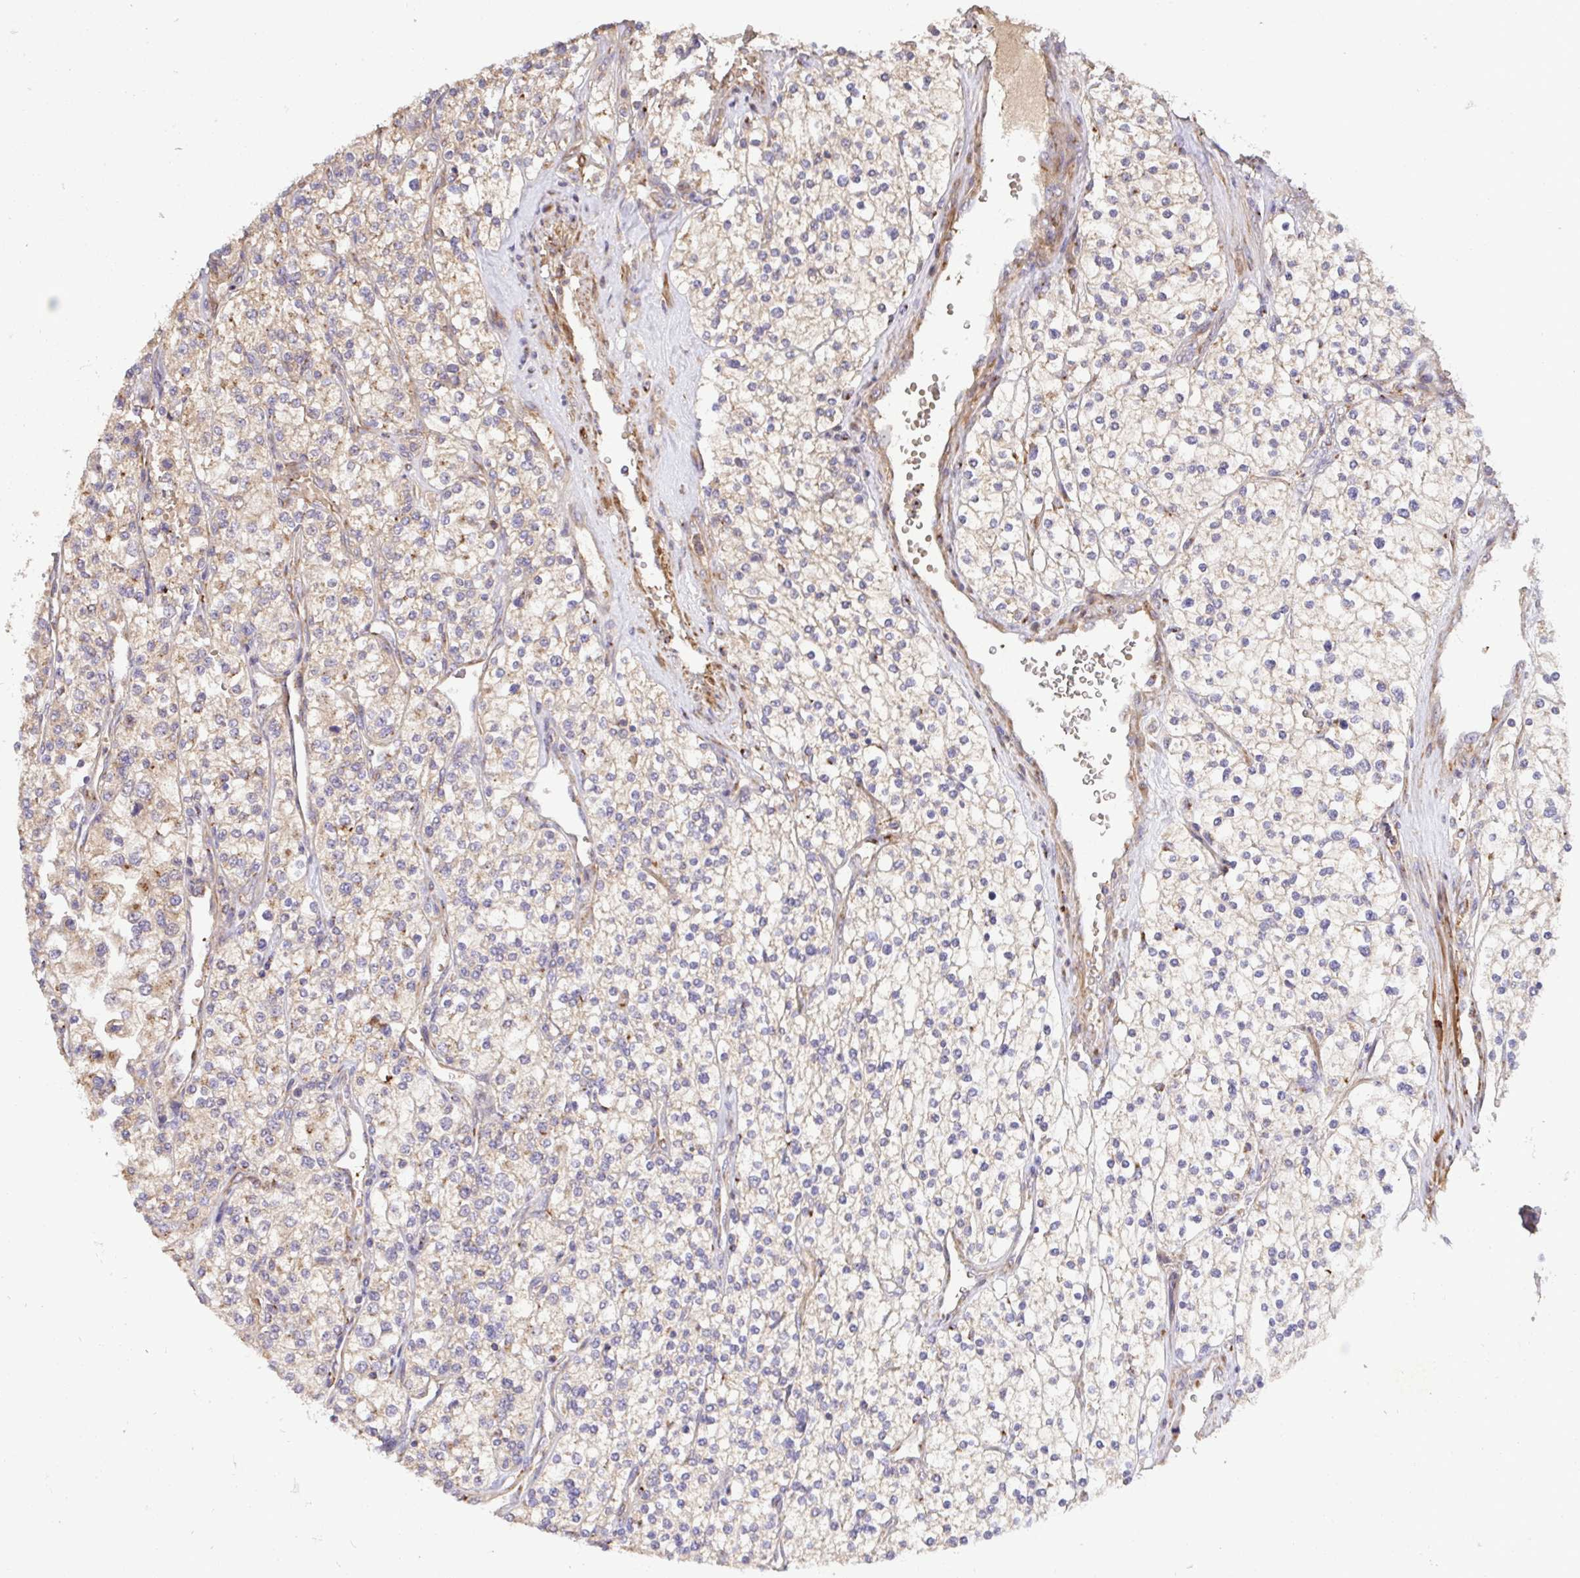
{"staining": {"intensity": "weak", "quantity": ">75%", "location": "cytoplasmic/membranous"}, "tissue": "renal cancer", "cell_type": "Tumor cells", "image_type": "cancer", "snomed": [{"axis": "morphology", "description": "Adenocarcinoma, NOS"}, {"axis": "topography", "description": "Kidney"}], "caption": "DAB immunohistochemical staining of human adenocarcinoma (renal) reveals weak cytoplasmic/membranous protein positivity in approximately >75% of tumor cells.", "gene": "TM9SF4", "patient": {"sex": "male", "age": 80}}